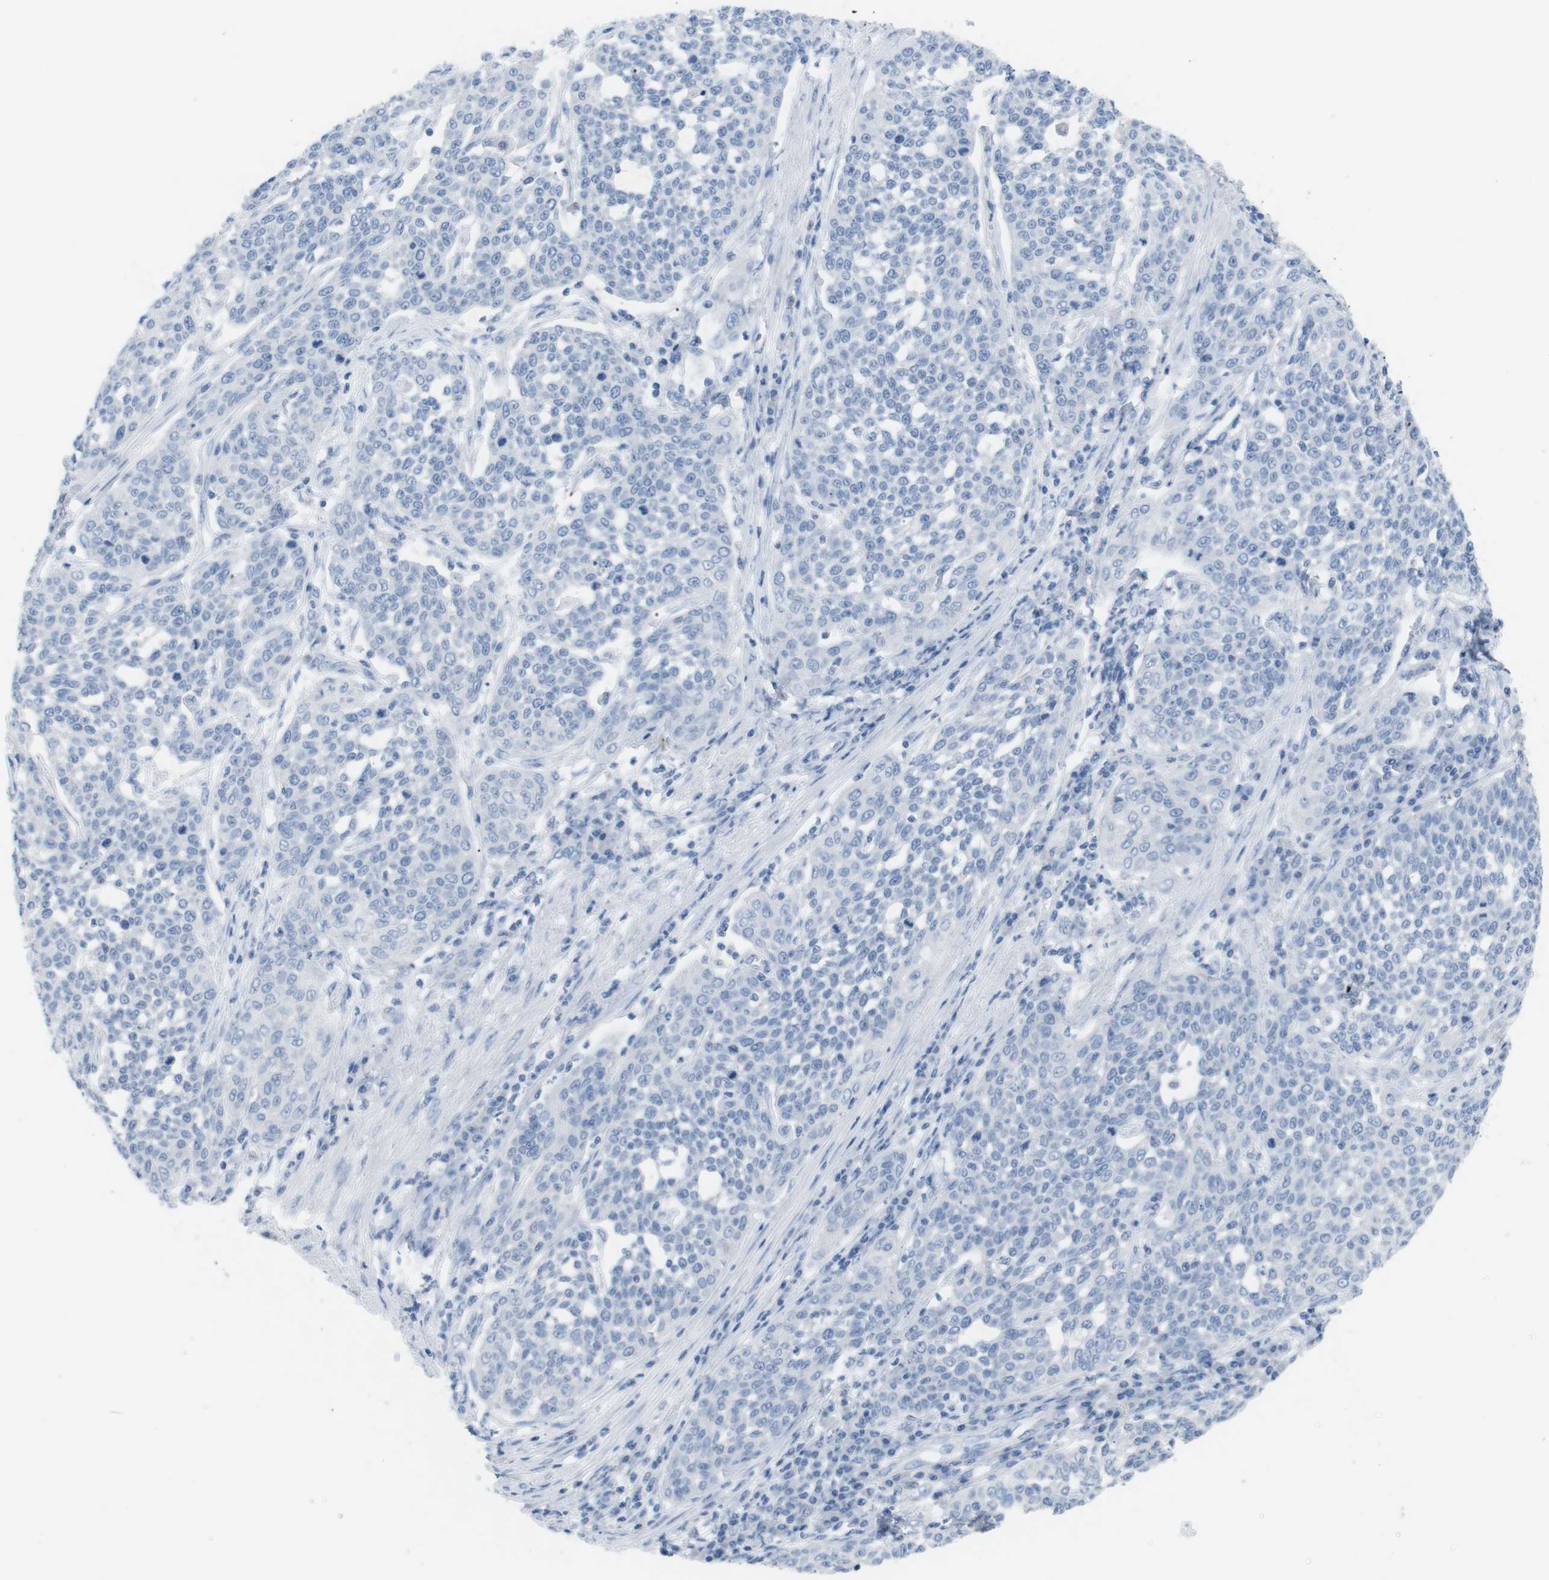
{"staining": {"intensity": "negative", "quantity": "none", "location": "none"}, "tissue": "cervical cancer", "cell_type": "Tumor cells", "image_type": "cancer", "snomed": [{"axis": "morphology", "description": "Squamous cell carcinoma, NOS"}, {"axis": "topography", "description": "Cervix"}], "caption": "High magnification brightfield microscopy of cervical squamous cell carcinoma stained with DAB (brown) and counterstained with hematoxylin (blue): tumor cells show no significant staining.", "gene": "HBG2", "patient": {"sex": "female", "age": 34}}